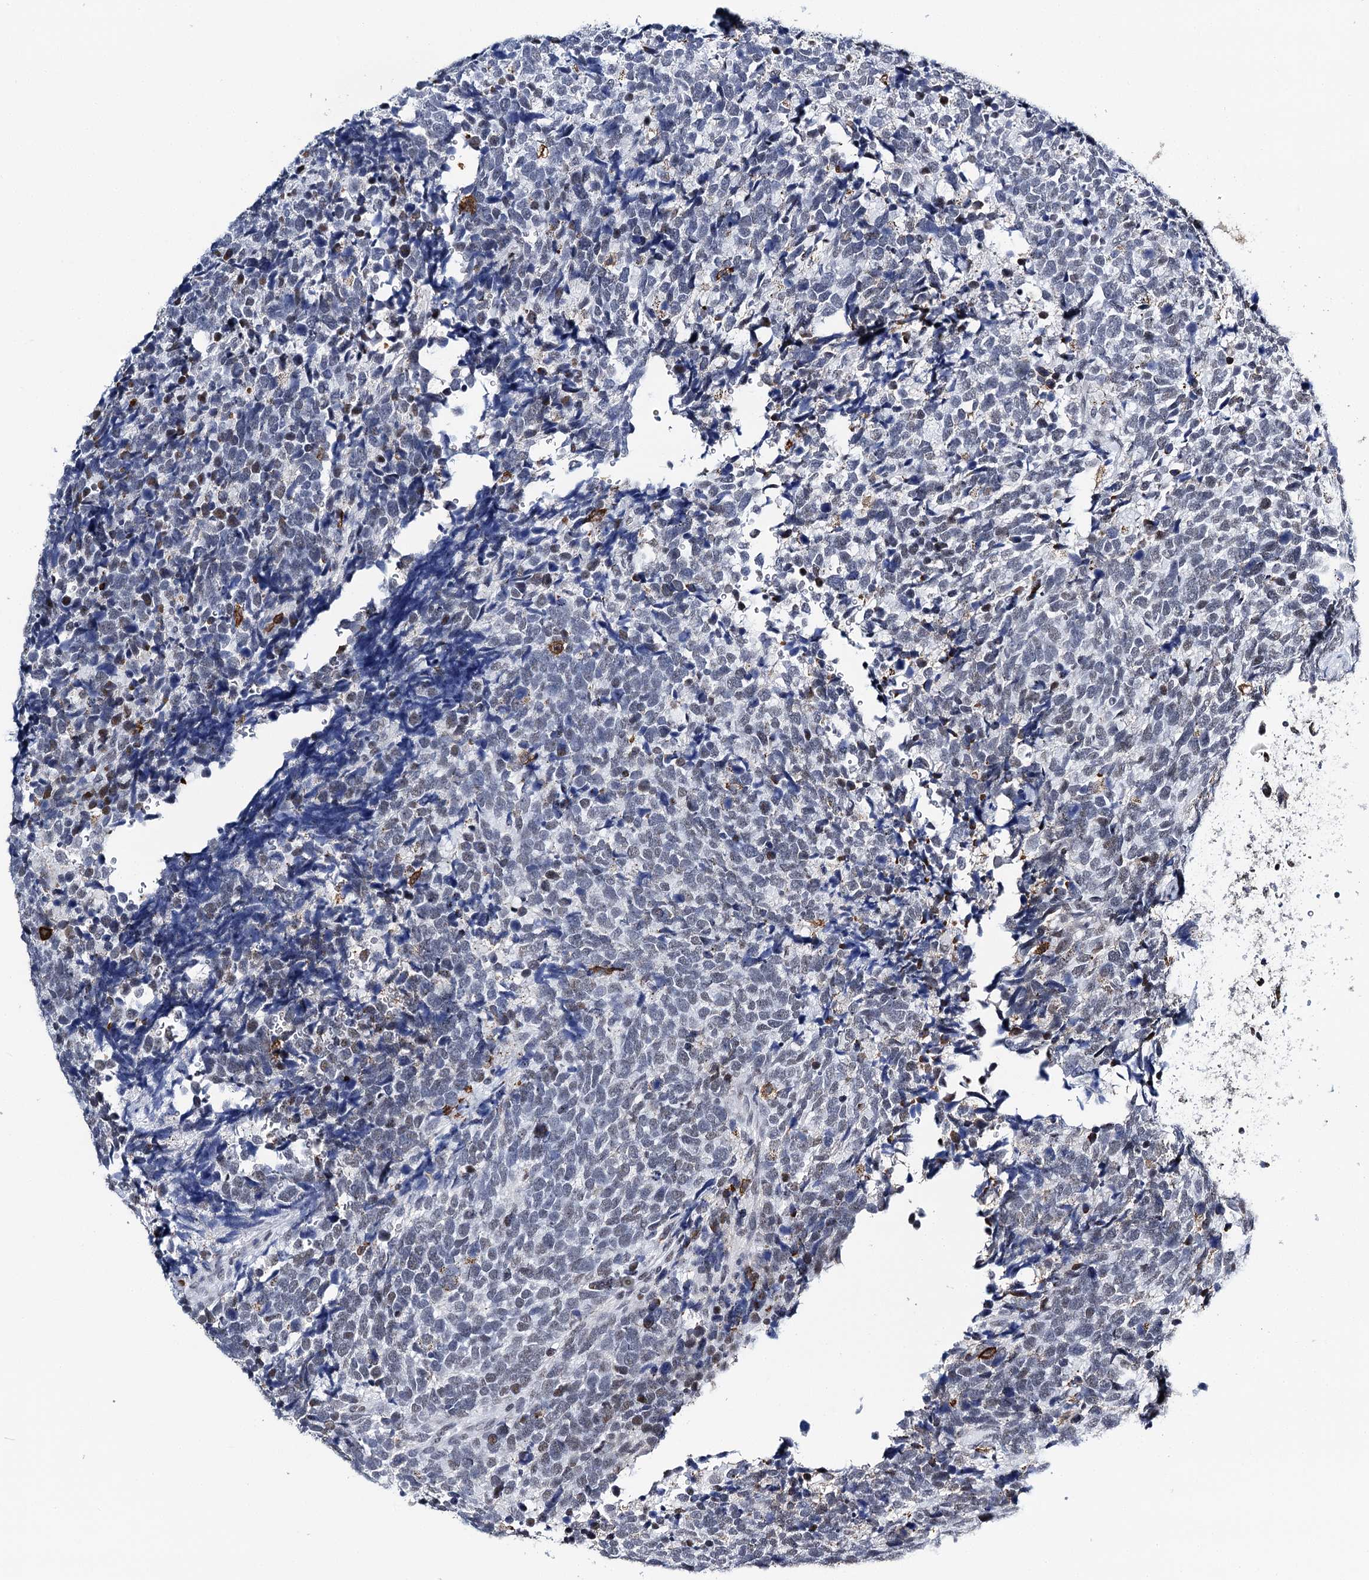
{"staining": {"intensity": "negative", "quantity": "none", "location": "none"}, "tissue": "urothelial cancer", "cell_type": "Tumor cells", "image_type": "cancer", "snomed": [{"axis": "morphology", "description": "Urothelial carcinoma, High grade"}, {"axis": "topography", "description": "Urinary bladder"}], "caption": "The IHC micrograph has no significant staining in tumor cells of urothelial cancer tissue.", "gene": "BARD1", "patient": {"sex": "female", "age": 82}}